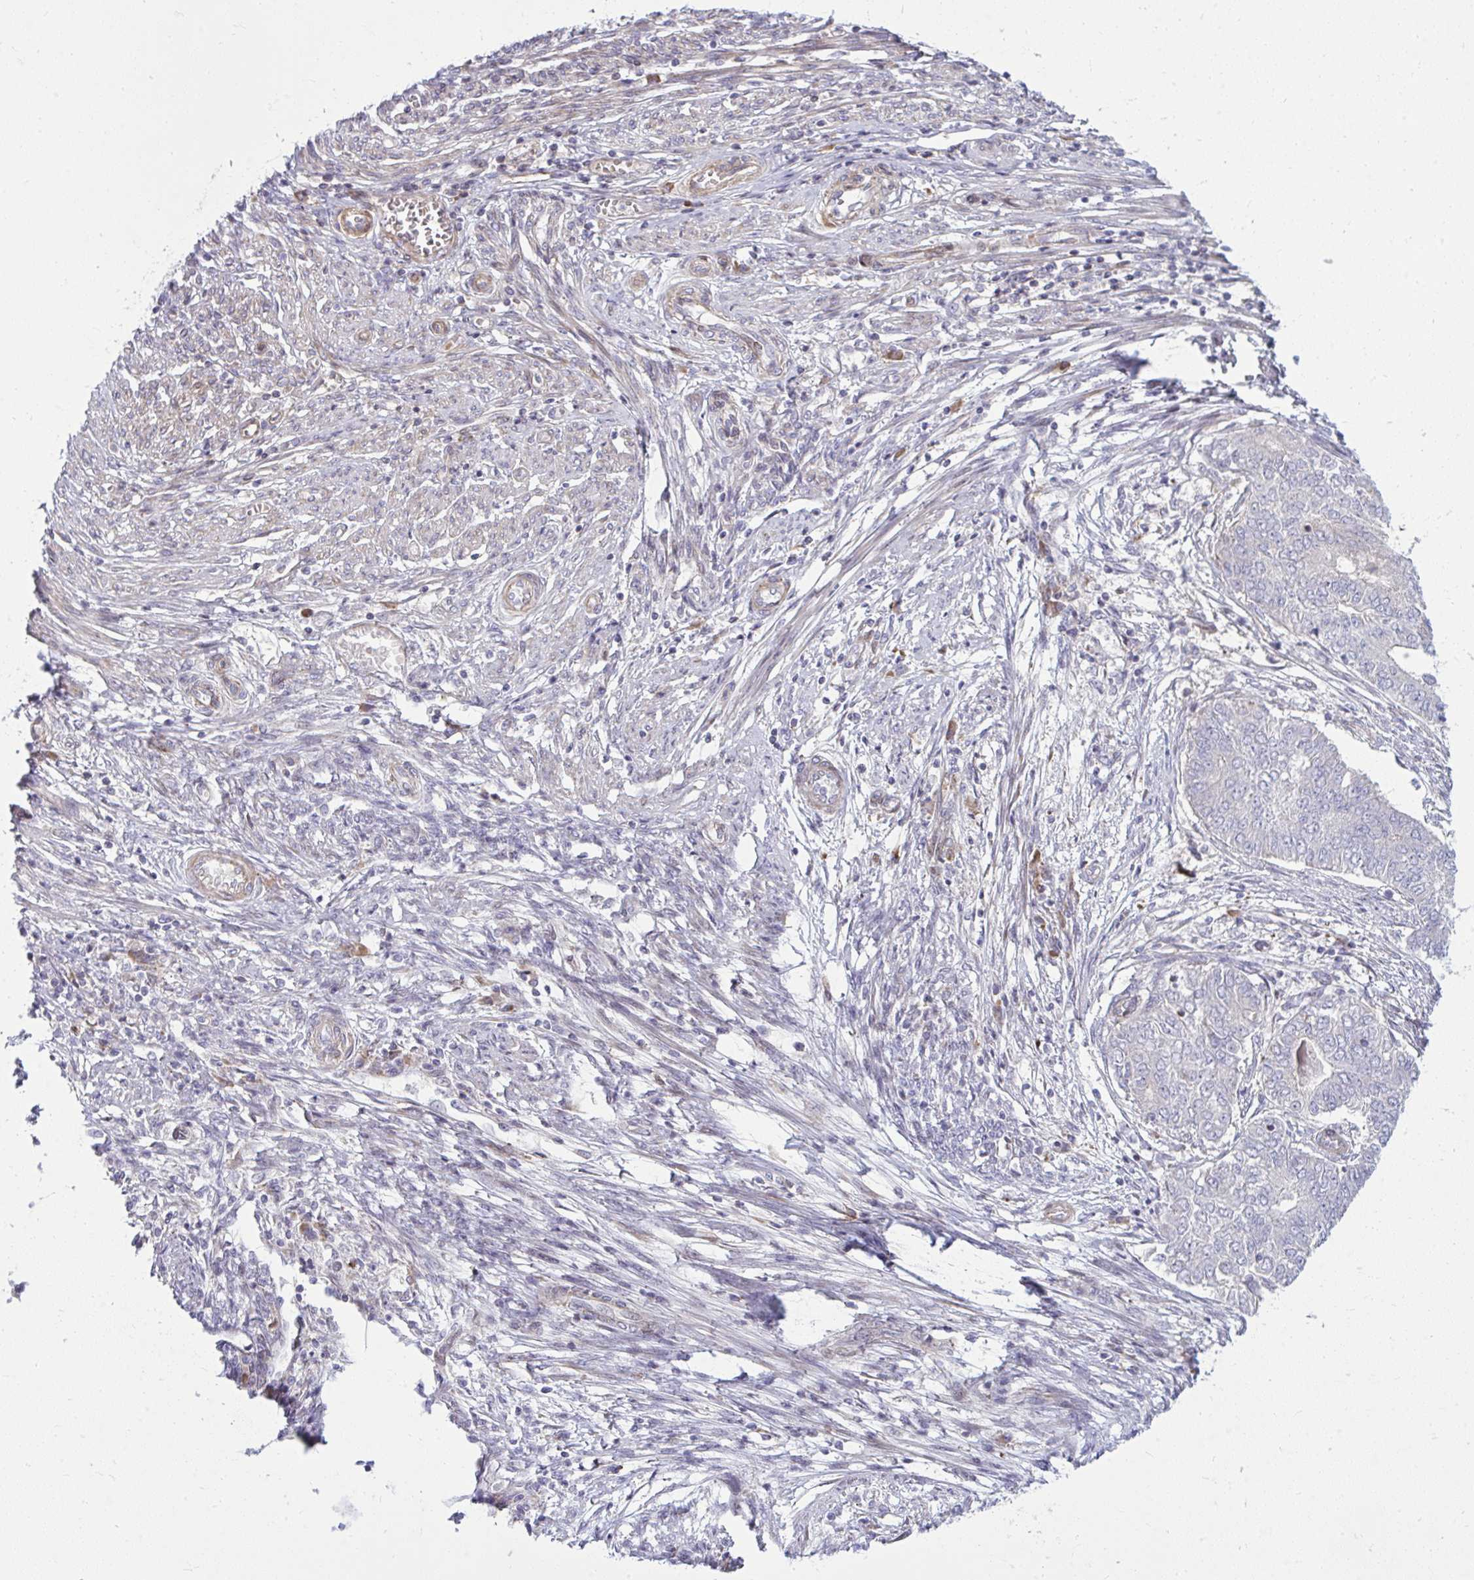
{"staining": {"intensity": "negative", "quantity": "none", "location": "none"}, "tissue": "endometrial cancer", "cell_type": "Tumor cells", "image_type": "cancer", "snomed": [{"axis": "morphology", "description": "Adenocarcinoma, NOS"}, {"axis": "topography", "description": "Endometrium"}], "caption": "Immunohistochemical staining of human endometrial cancer (adenocarcinoma) exhibits no significant positivity in tumor cells. The staining is performed using DAB (3,3'-diaminobenzidine) brown chromogen with nuclei counter-stained in using hematoxylin.", "gene": "ZSCAN9", "patient": {"sex": "female", "age": 62}}